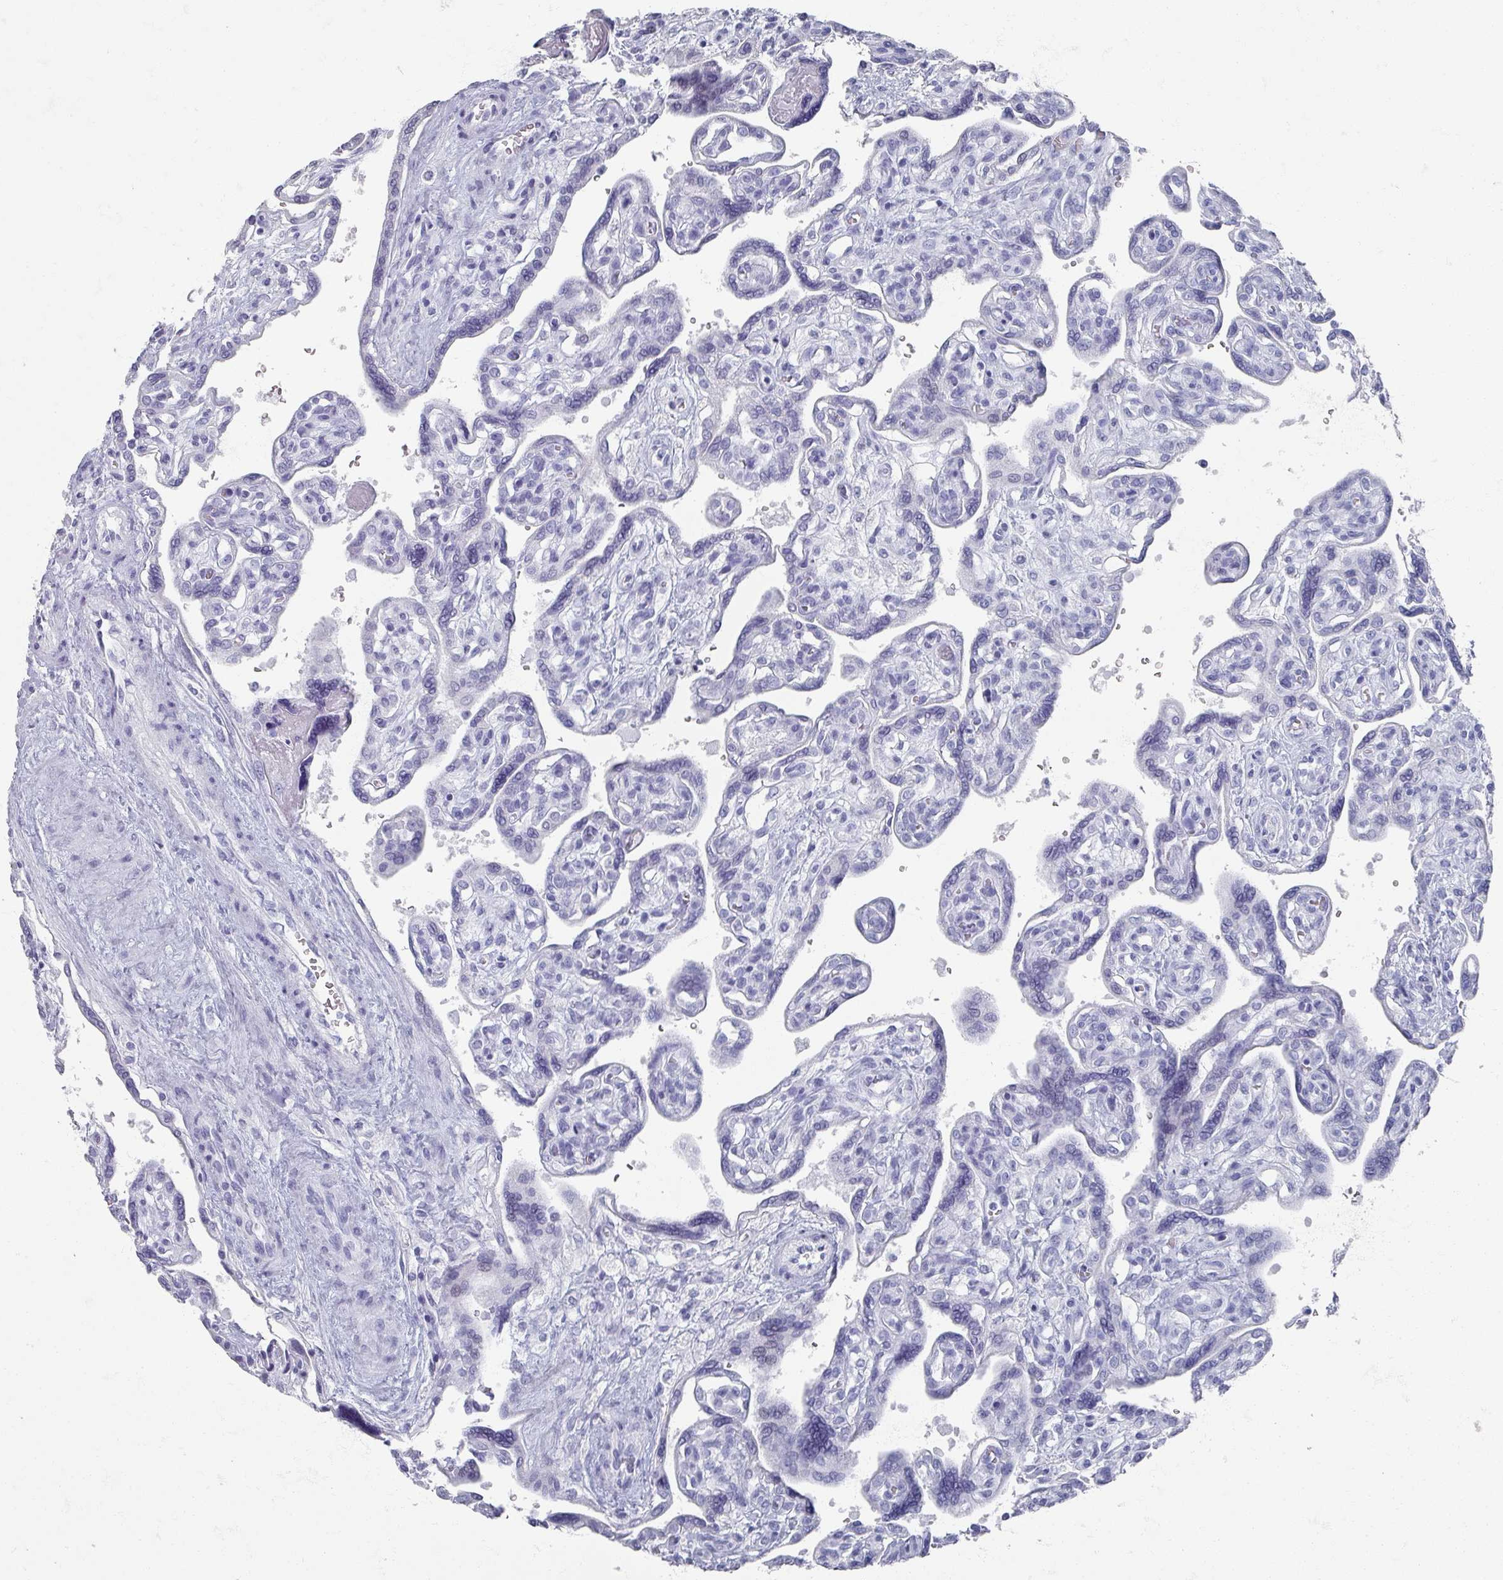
{"staining": {"intensity": "negative", "quantity": "none", "location": "none"}, "tissue": "placenta", "cell_type": "Decidual cells", "image_type": "normal", "snomed": [{"axis": "morphology", "description": "Normal tissue, NOS"}, {"axis": "topography", "description": "Placenta"}], "caption": "Immunohistochemistry (IHC) of normal human placenta demonstrates no positivity in decidual cells. (DAB IHC, high magnification).", "gene": "OMG", "patient": {"sex": "female", "age": 39}}